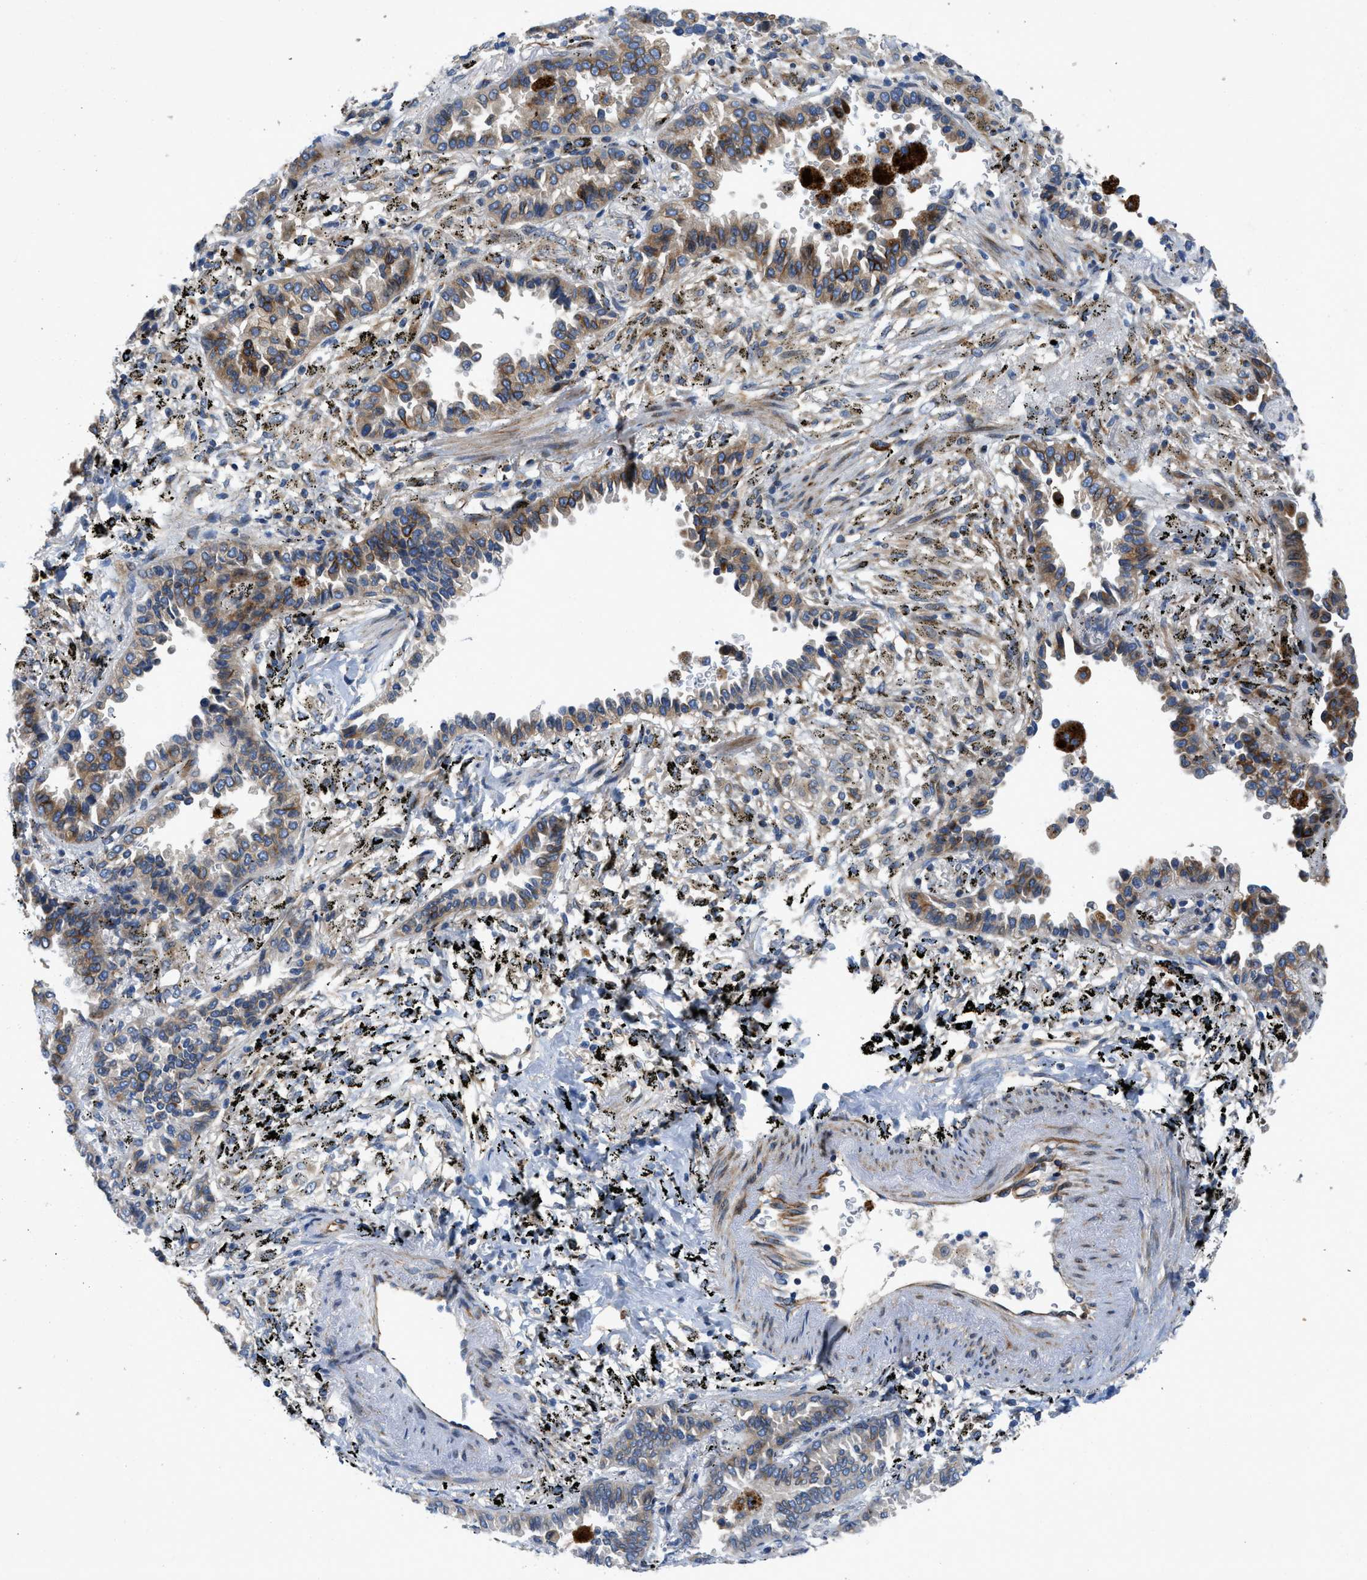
{"staining": {"intensity": "moderate", "quantity": "25%-75%", "location": "cytoplasmic/membranous"}, "tissue": "lung cancer", "cell_type": "Tumor cells", "image_type": "cancer", "snomed": [{"axis": "morphology", "description": "Normal tissue, NOS"}, {"axis": "morphology", "description": "Adenocarcinoma, NOS"}, {"axis": "topography", "description": "Lung"}], "caption": "DAB immunohistochemical staining of lung adenocarcinoma shows moderate cytoplasmic/membranous protein positivity in approximately 25%-75% of tumor cells.", "gene": "TMEM248", "patient": {"sex": "male", "age": 59}}